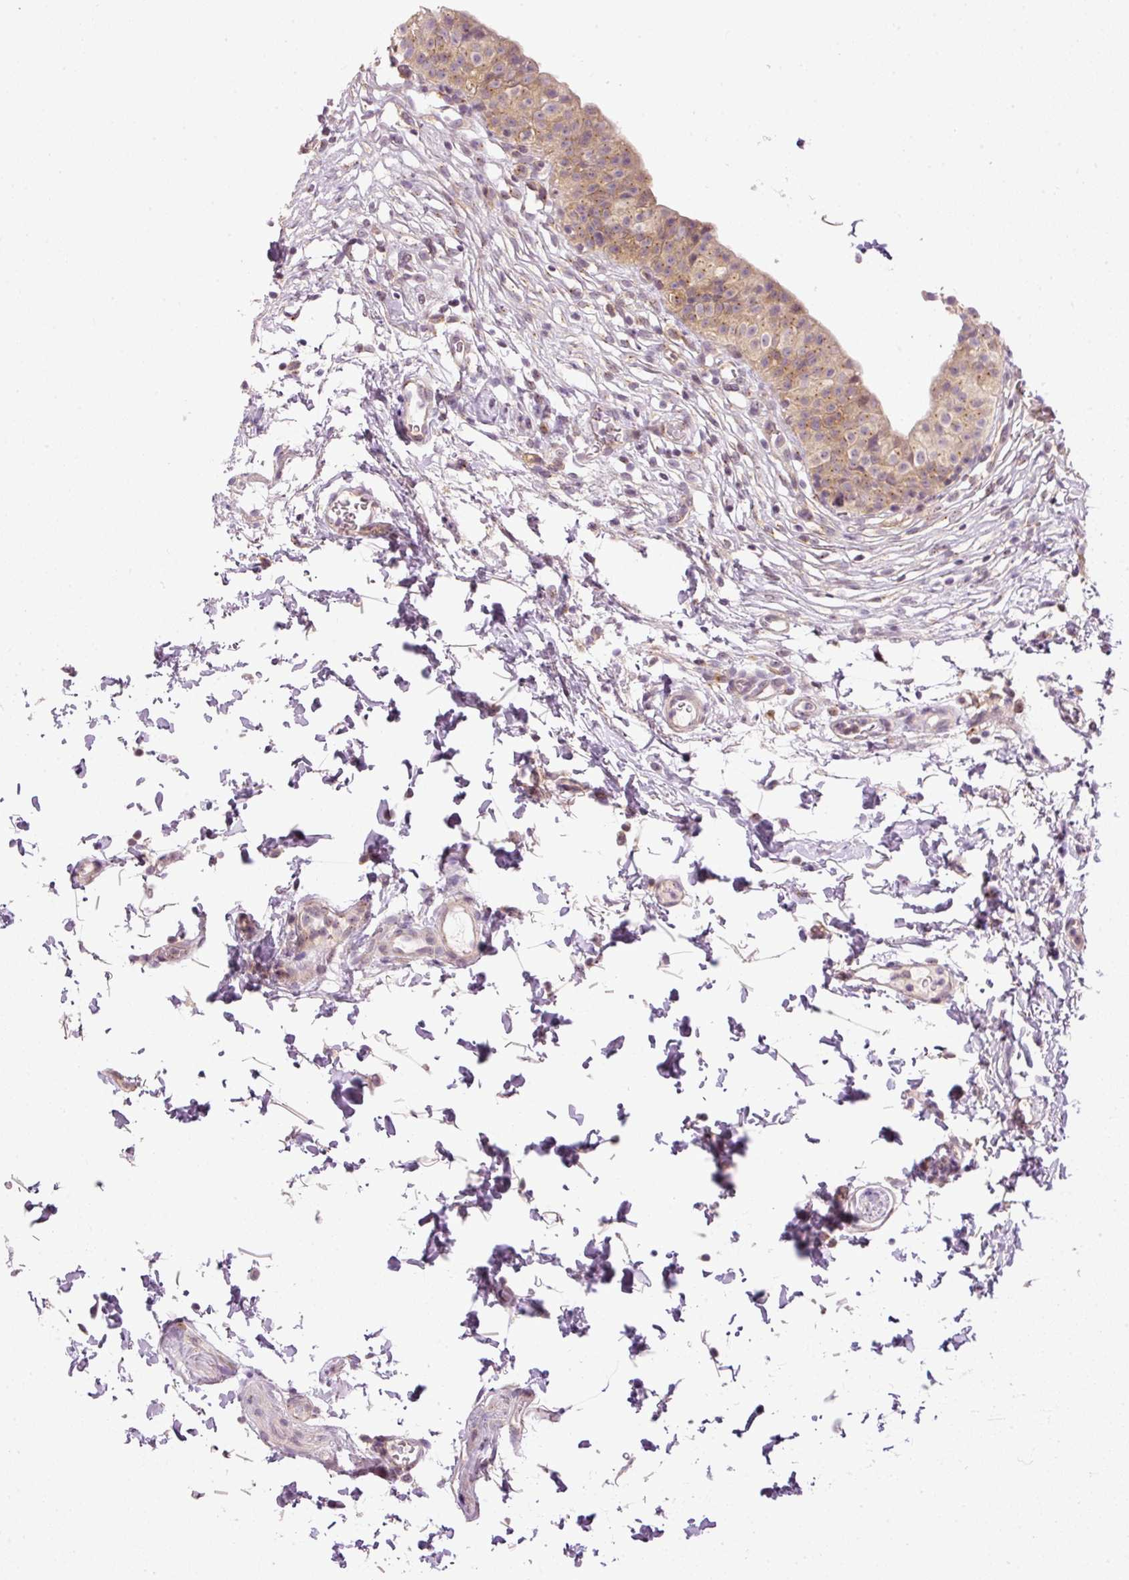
{"staining": {"intensity": "moderate", "quantity": ">75%", "location": "cytoplasmic/membranous"}, "tissue": "urinary bladder", "cell_type": "Urothelial cells", "image_type": "normal", "snomed": [{"axis": "morphology", "description": "Normal tissue, NOS"}, {"axis": "topography", "description": "Urinary bladder"}, {"axis": "topography", "description": "Peripheral nerve tissue"}], "caption": "IHC histopathology image of normal urinary bladder stained for a protein (brown), which exhibits medium levels of moderate cytoplasmic/membranous expression in approximately >75% of urothelial cells.", "gene": "MZT2A", "patient": {"sex": "male", "age": 55}}